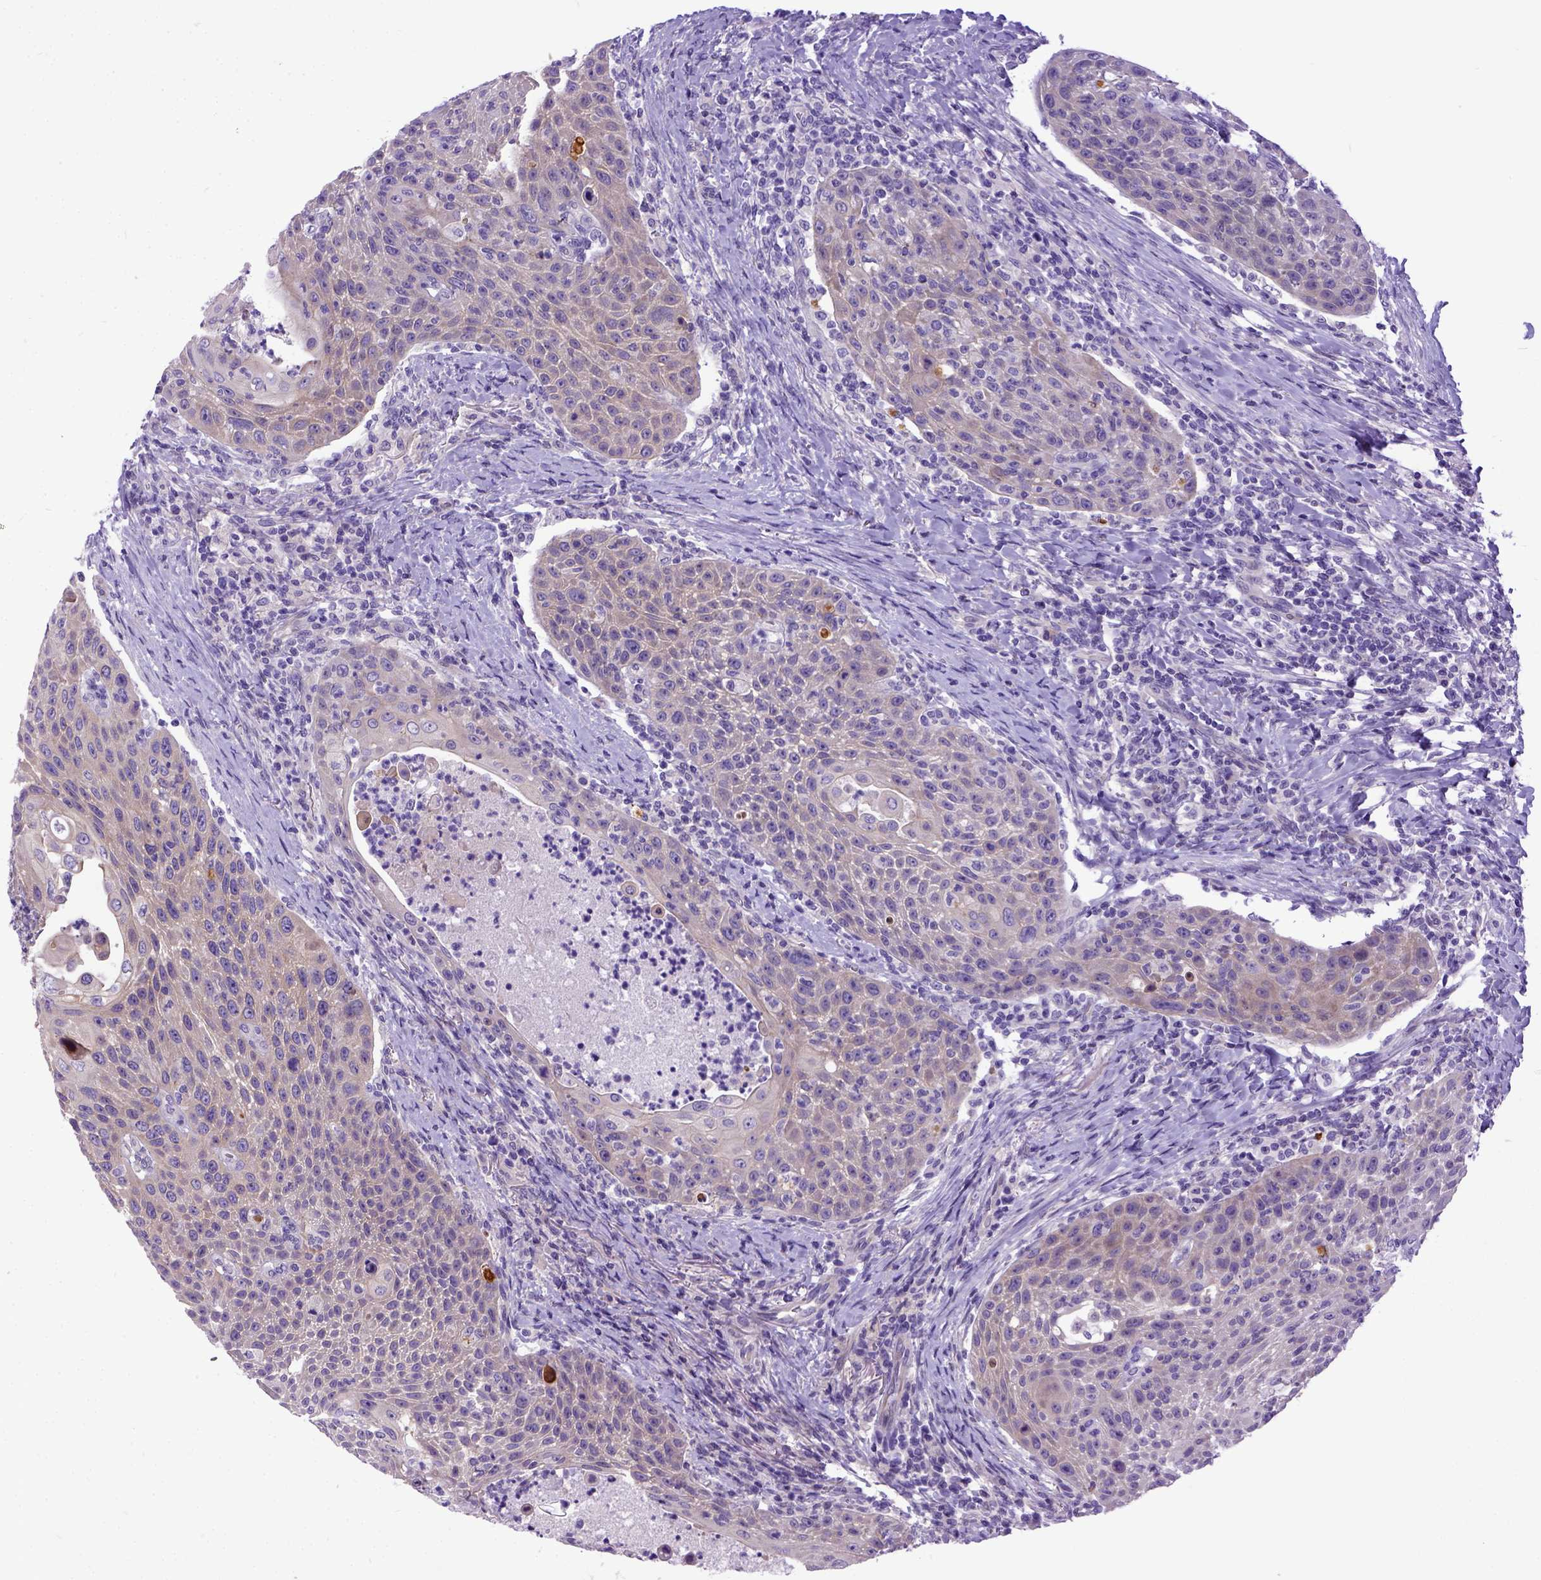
{"staining": {"intensity": "weak", "quantity": "25%-75%", "location": "cytoplasmic/membranous"}, "tissue": "head and neck cancer", "cell_type": "Tumor cells", "image_type": "cancer", "snomed": [{"axis": "morphology", "description": "Squamous cell carcinoma, NOS"}, {"axis": "topography", "description": "Head-Neck"}], "caption": "Head and neck cancer (squamous cell carcinoma) was stained to show a protein in brown. There is low levels of weak cytoplasmic/membranous staining in approximately 25%-75% of tumor cells. (DAB (3,3'-diaminobenzidine) IHC with brightfield microscopy, high magnification).", "gene": "NEK5", "patient": {"sex": "male", "age": 69}}